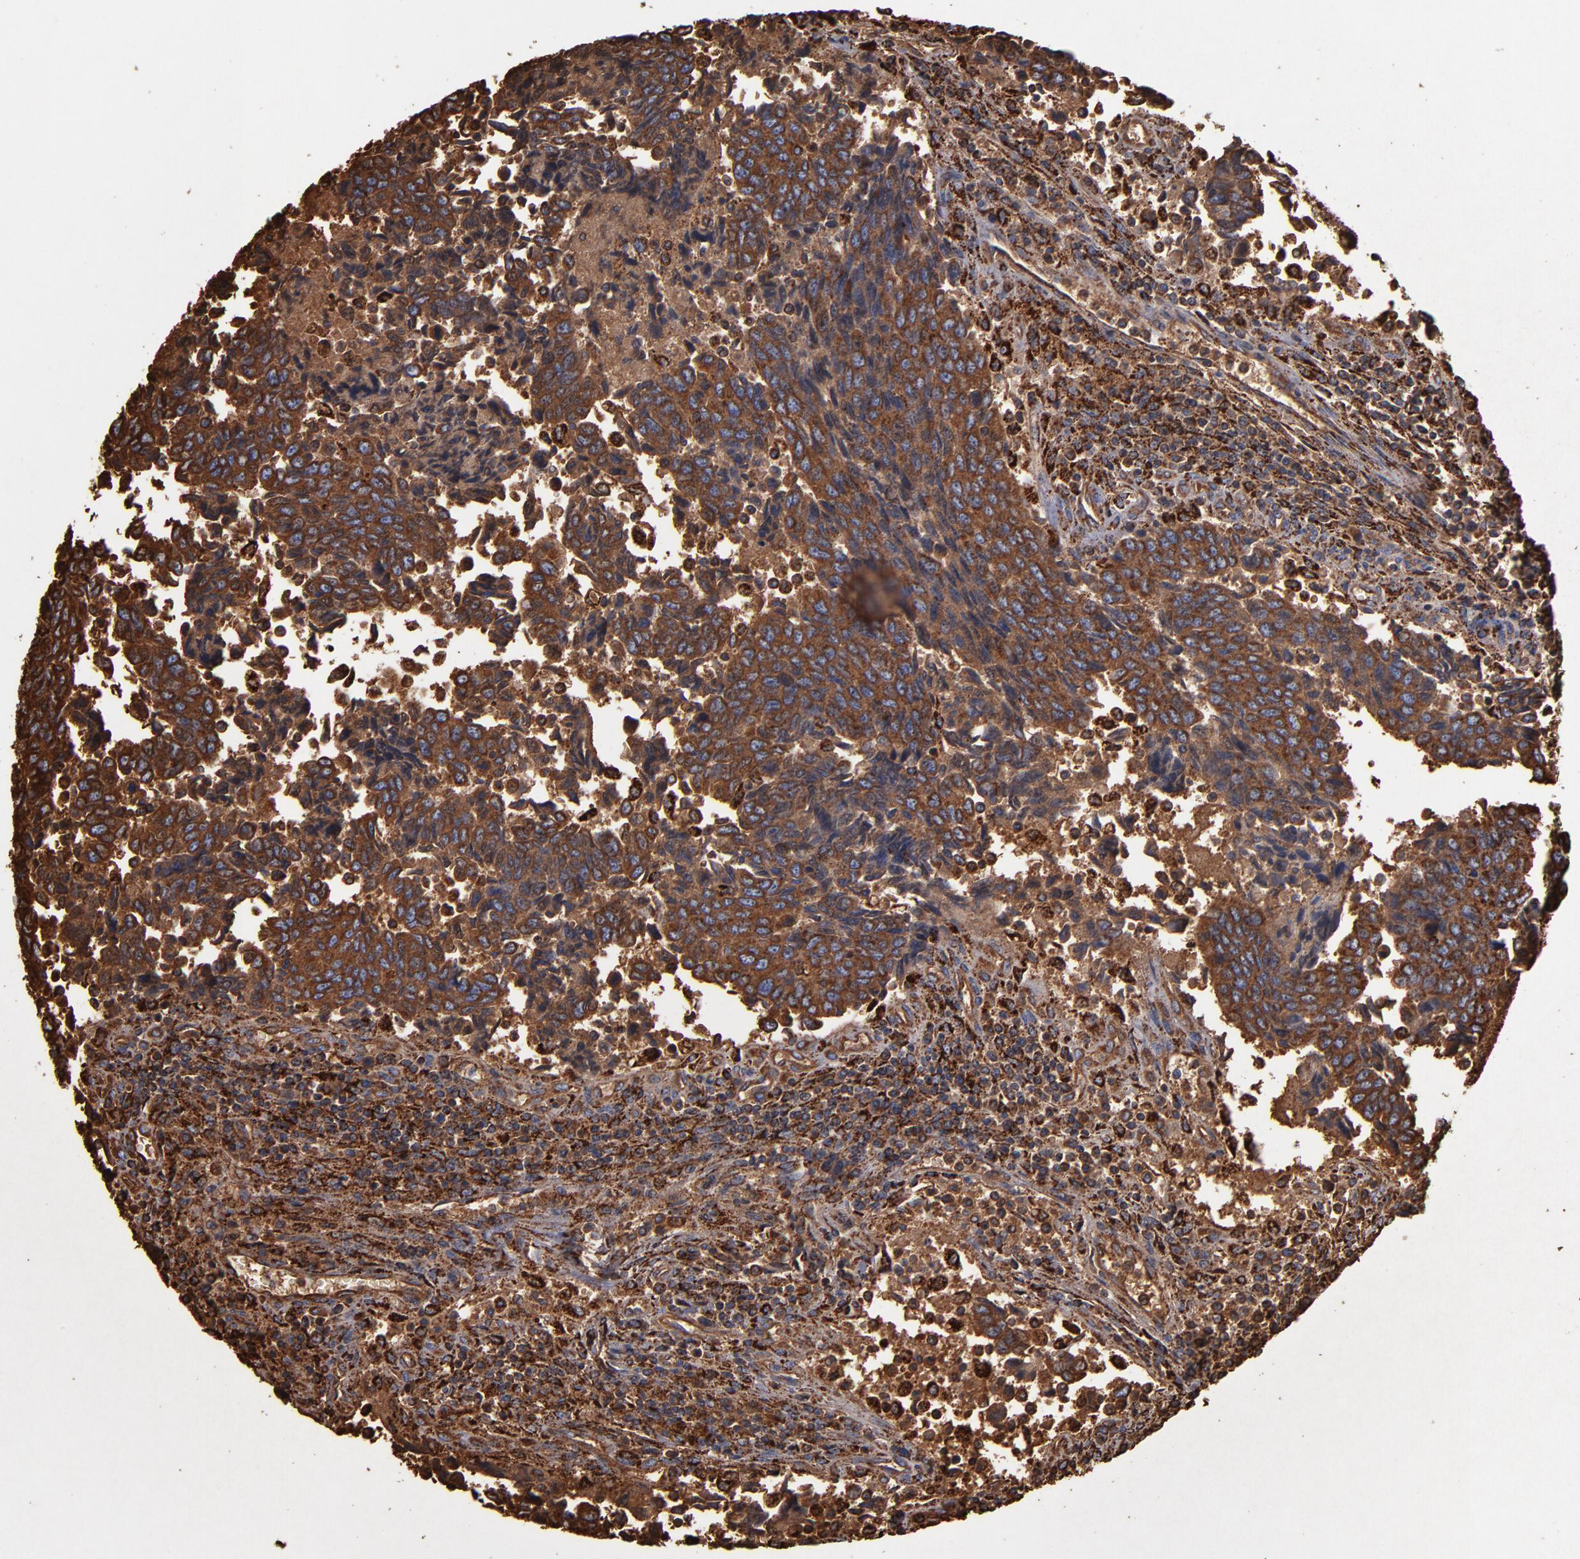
{"staining": {"intensity": "strong", "quantity": ">75%", "location": "cytoplasmic/membranous"}, "tissue": "urothelial cancer", "cell_type": "Tumor cells", "image_type": "cancer", "snomed": [{"axis": "morphology", "description": "Urothelial carcinoma, High grade"}, {"axis": "topography", "description": "Urinary bladder"}], "caption": "The immunohistochemical stain shows strong cytoplasmic/membranous staining in tumor cells of urothelial carcinoma (high-grade) tissue.", "gene": "SOD2", "patient": {"sex": "male", "age": 86}}